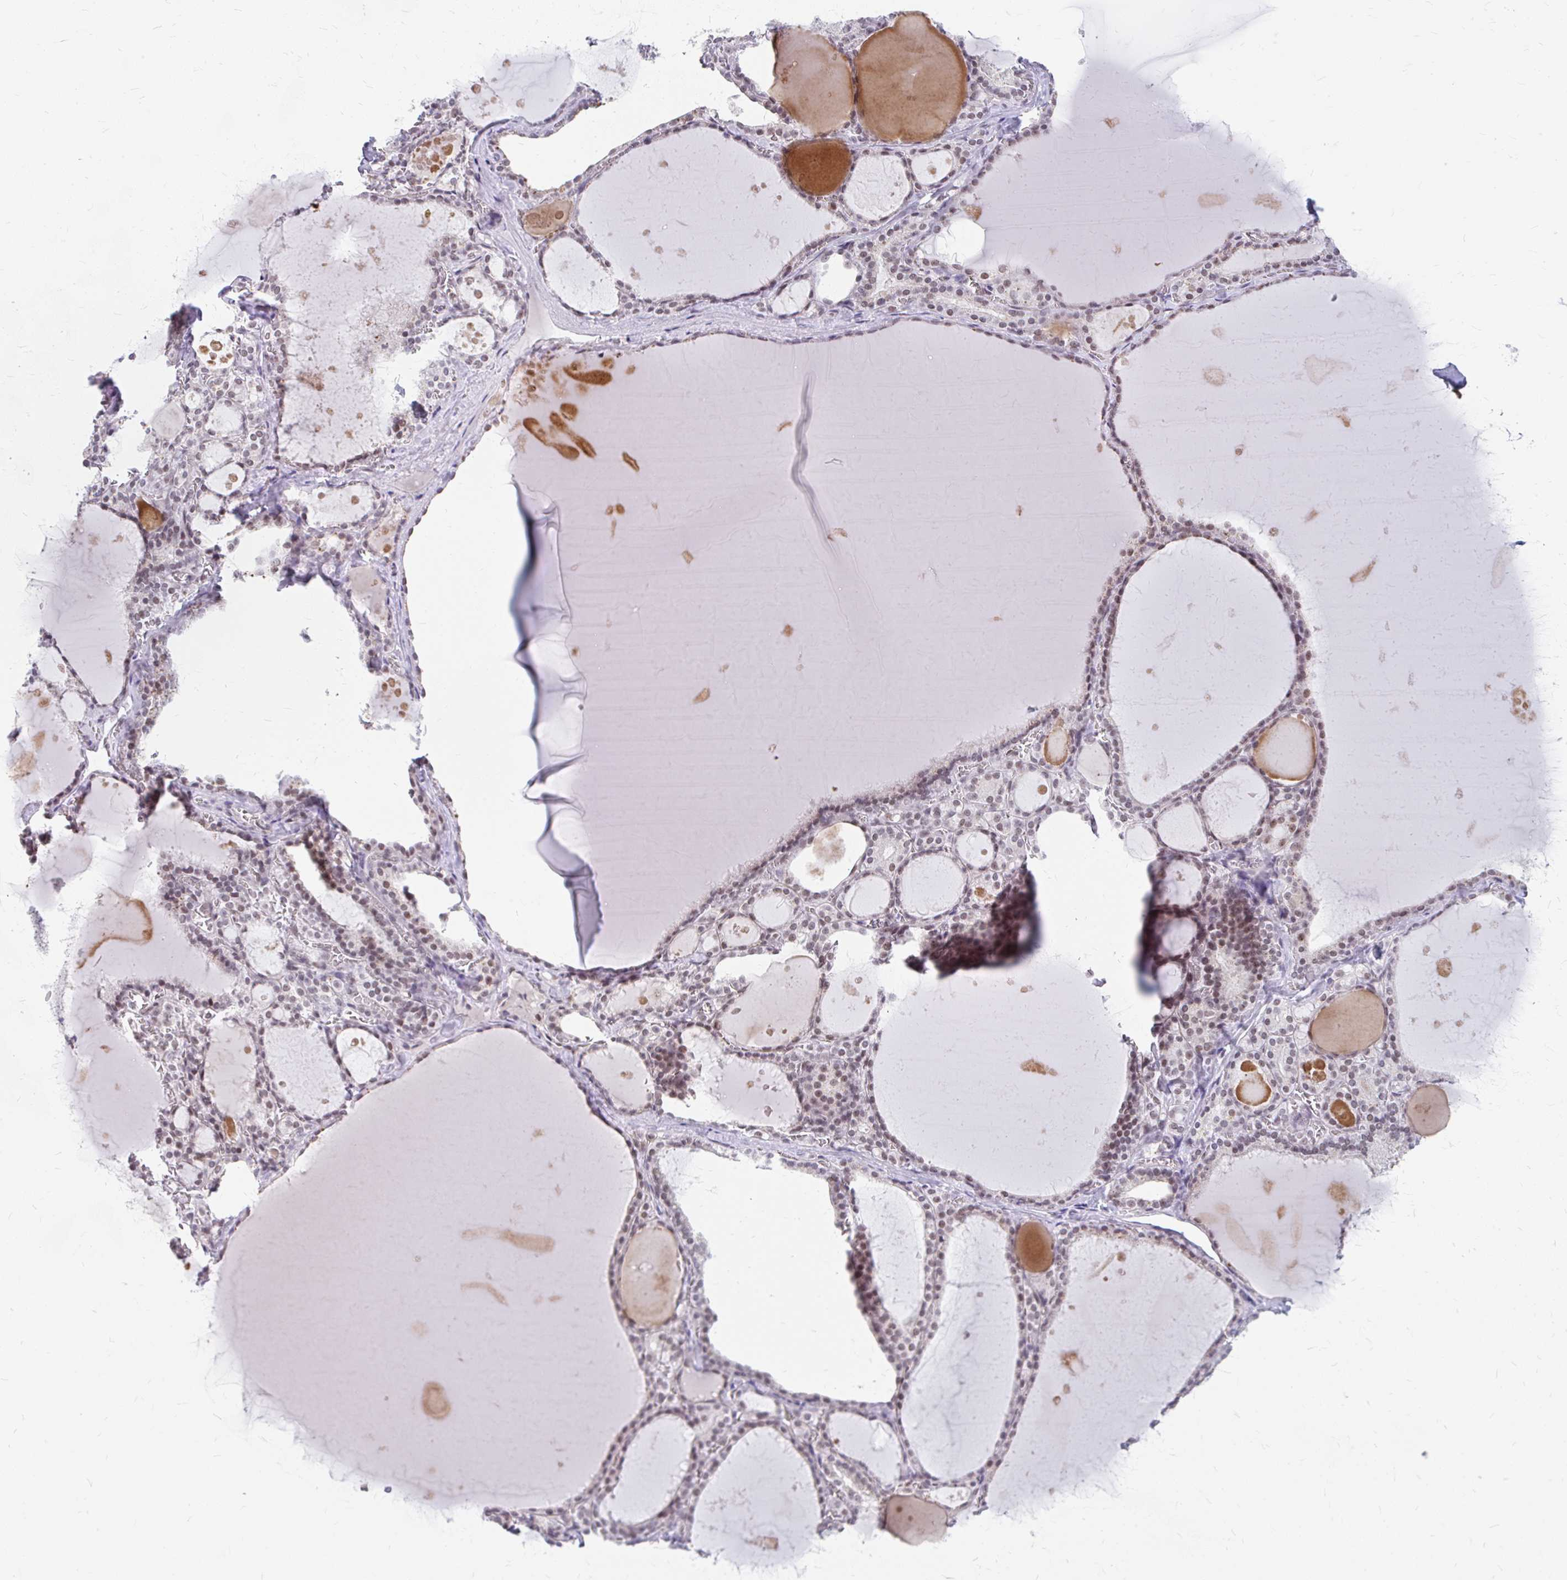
{"staining": {"intensity": "moderate", "quantity": ">75%", "location": "nuclear"}, "tissue": "thyroid gland", "cell_type": "Glandular cells", "image_type": "normal", "snomed": [{"axis": "morphology", "description": "Normal tissue, NOS"}, {"axis": "topography", "description": "Thyroid gland"}], "caption": "Thyroid gland stained with a brown dye exhibits moderate nuclear positive expression in about >75% of glandular cells.", "gene": "GTF2H1", "patient": {"sex": "male", "age": 56}}